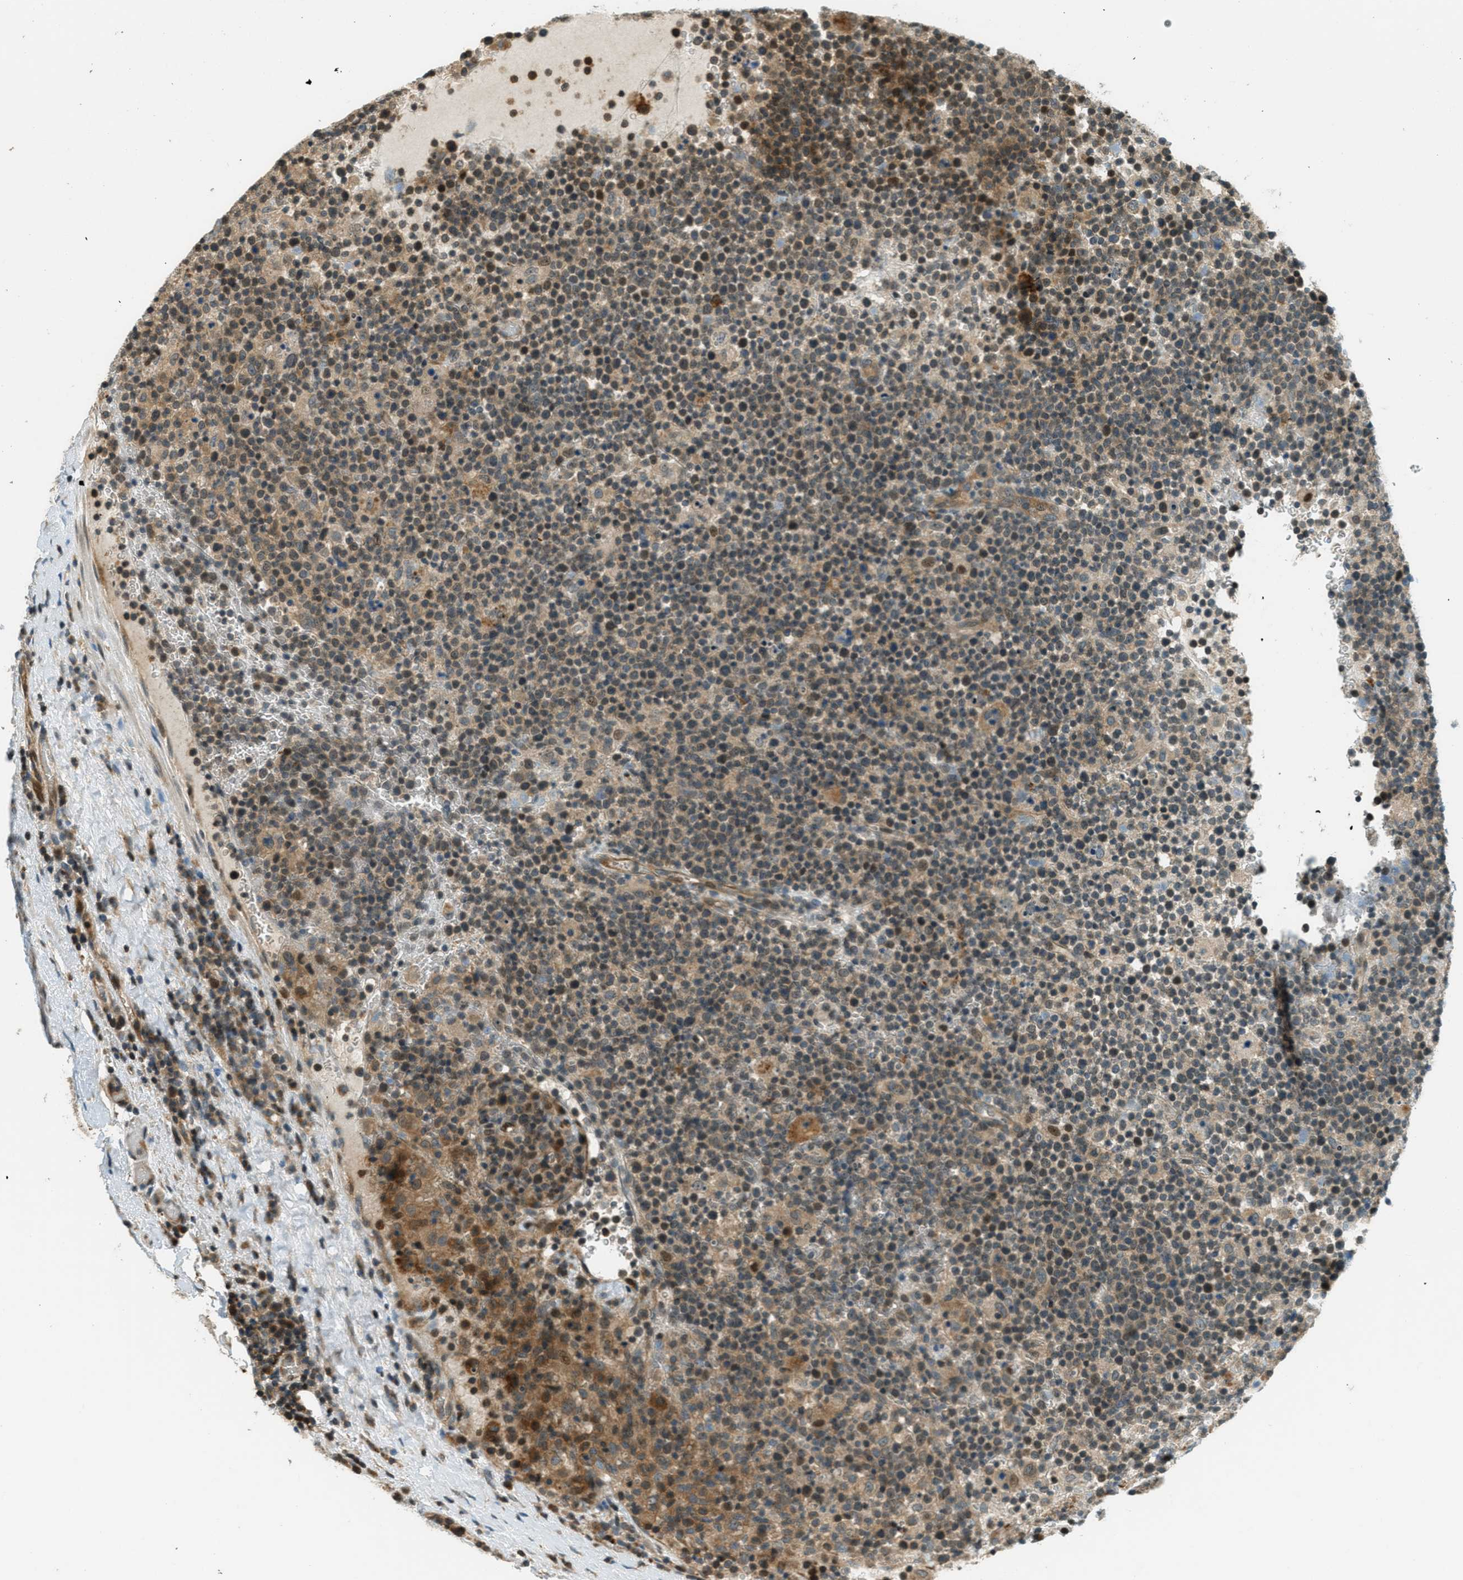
{"staining": {"intensity": "moderate", "quantity": ">75%", "location": "cytoplasmic/membranous,nuclear"}, "tissue": "lymphoma", "cell_type": "Tumor cells", "image_type": "cancer", "snomed": [{"axis": "morphology", "description": "Malignant lymphoma, non-Hodgkin's type, High grade"}, {"axis": "topography", "description": "Lymph node"}], "caption": "Immunohistochemistry of human high-grade malignant lymphoma, non-Hodgkin's type exhibits medium levels of moderate cytoplasmic/membranous and nuclear positivity in about >75% of tumor cells.", "gene": "PTPN23", "patient": {"sex": "male", "age": 61}}